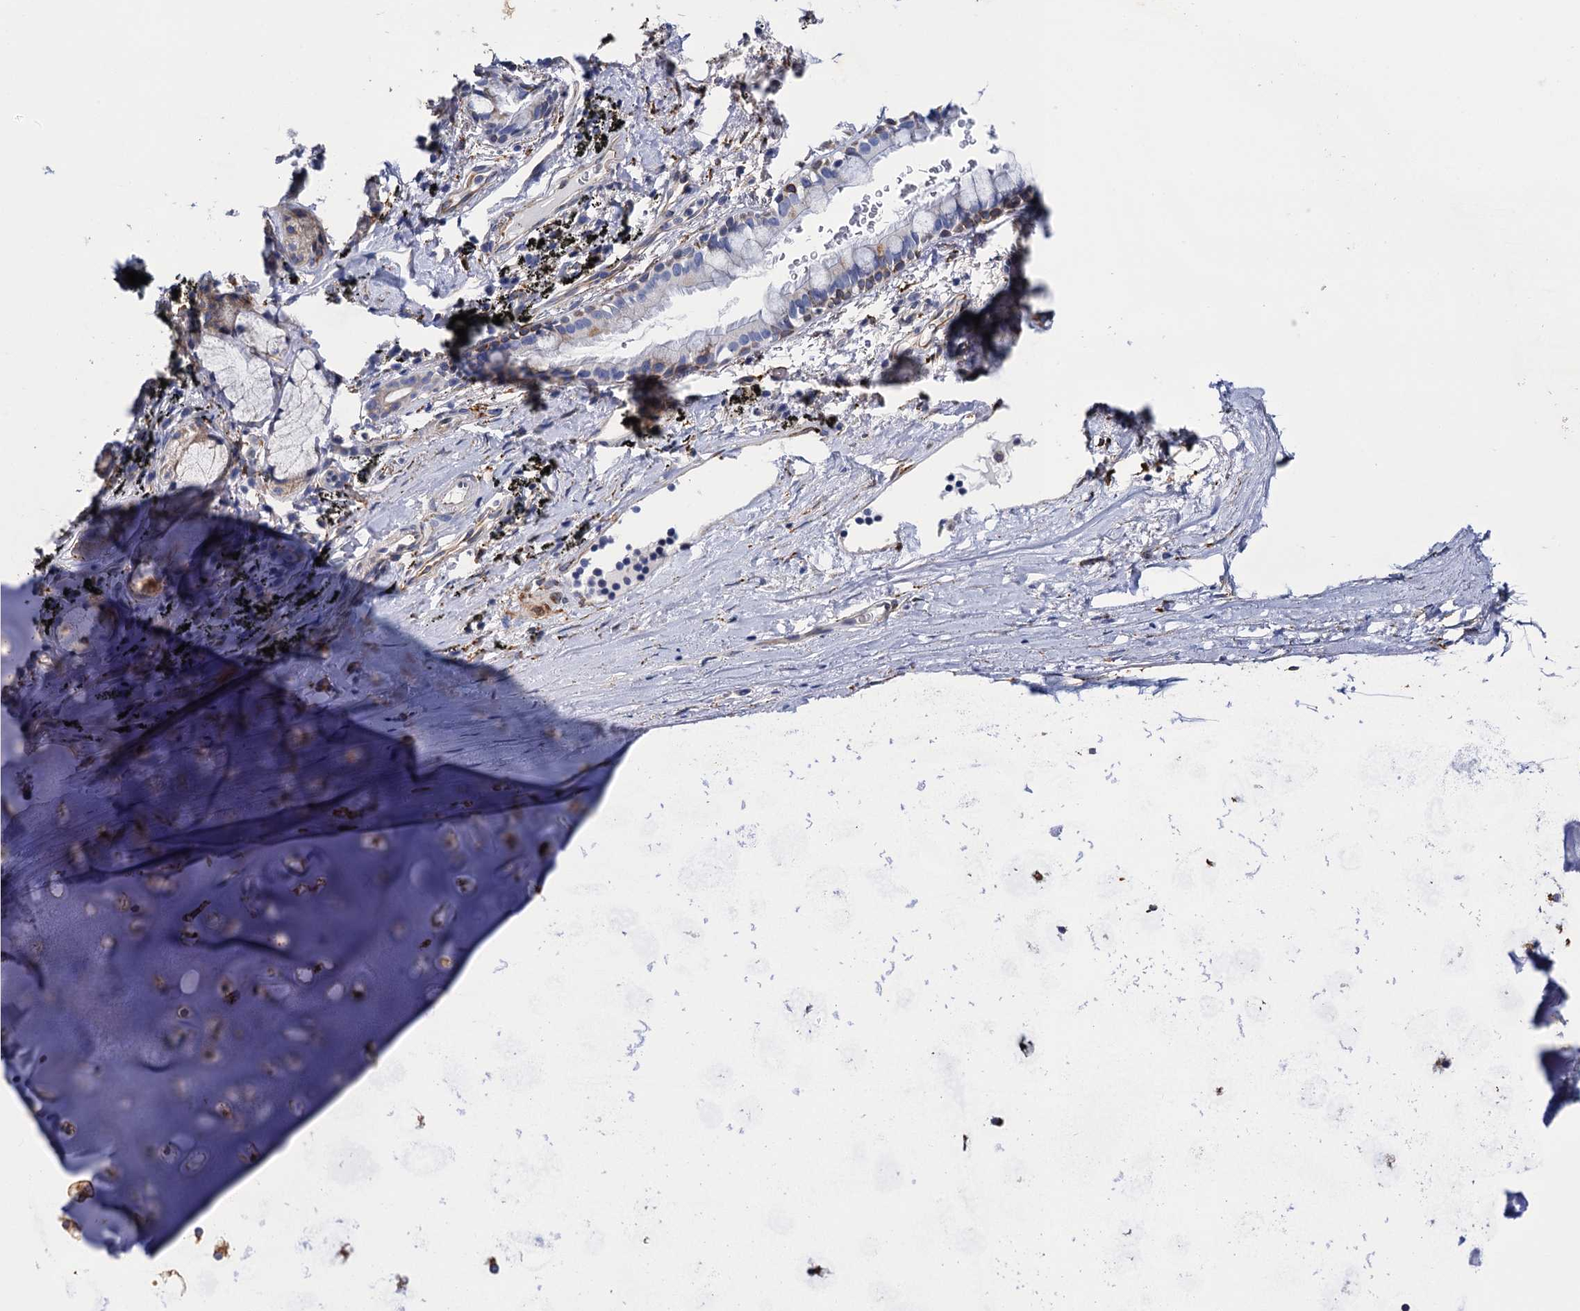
{"staining": {"intensity": "negative", "quantity": "none", "location": "none"}, "tissue": "adipose tissue", "cell_type": "Adipocytes", "image_type": "normal", "snomed": [{"axis": "morphology", "description": "Normal tissue, NOS"}, {"axis": "topography", "description": "Lymph node"}, {"axis": "topography", "description": "Bronchus"}], "caption": "This photomicrograph is of unremarkable adipose tissue stained with immunohistochemistry to label a protein in brown with the nuclei are counter-stained blue. There is no positivity in adipocytes.", "gene": "POGLUT3", "patient": {"sex": "male", "age": 63}}